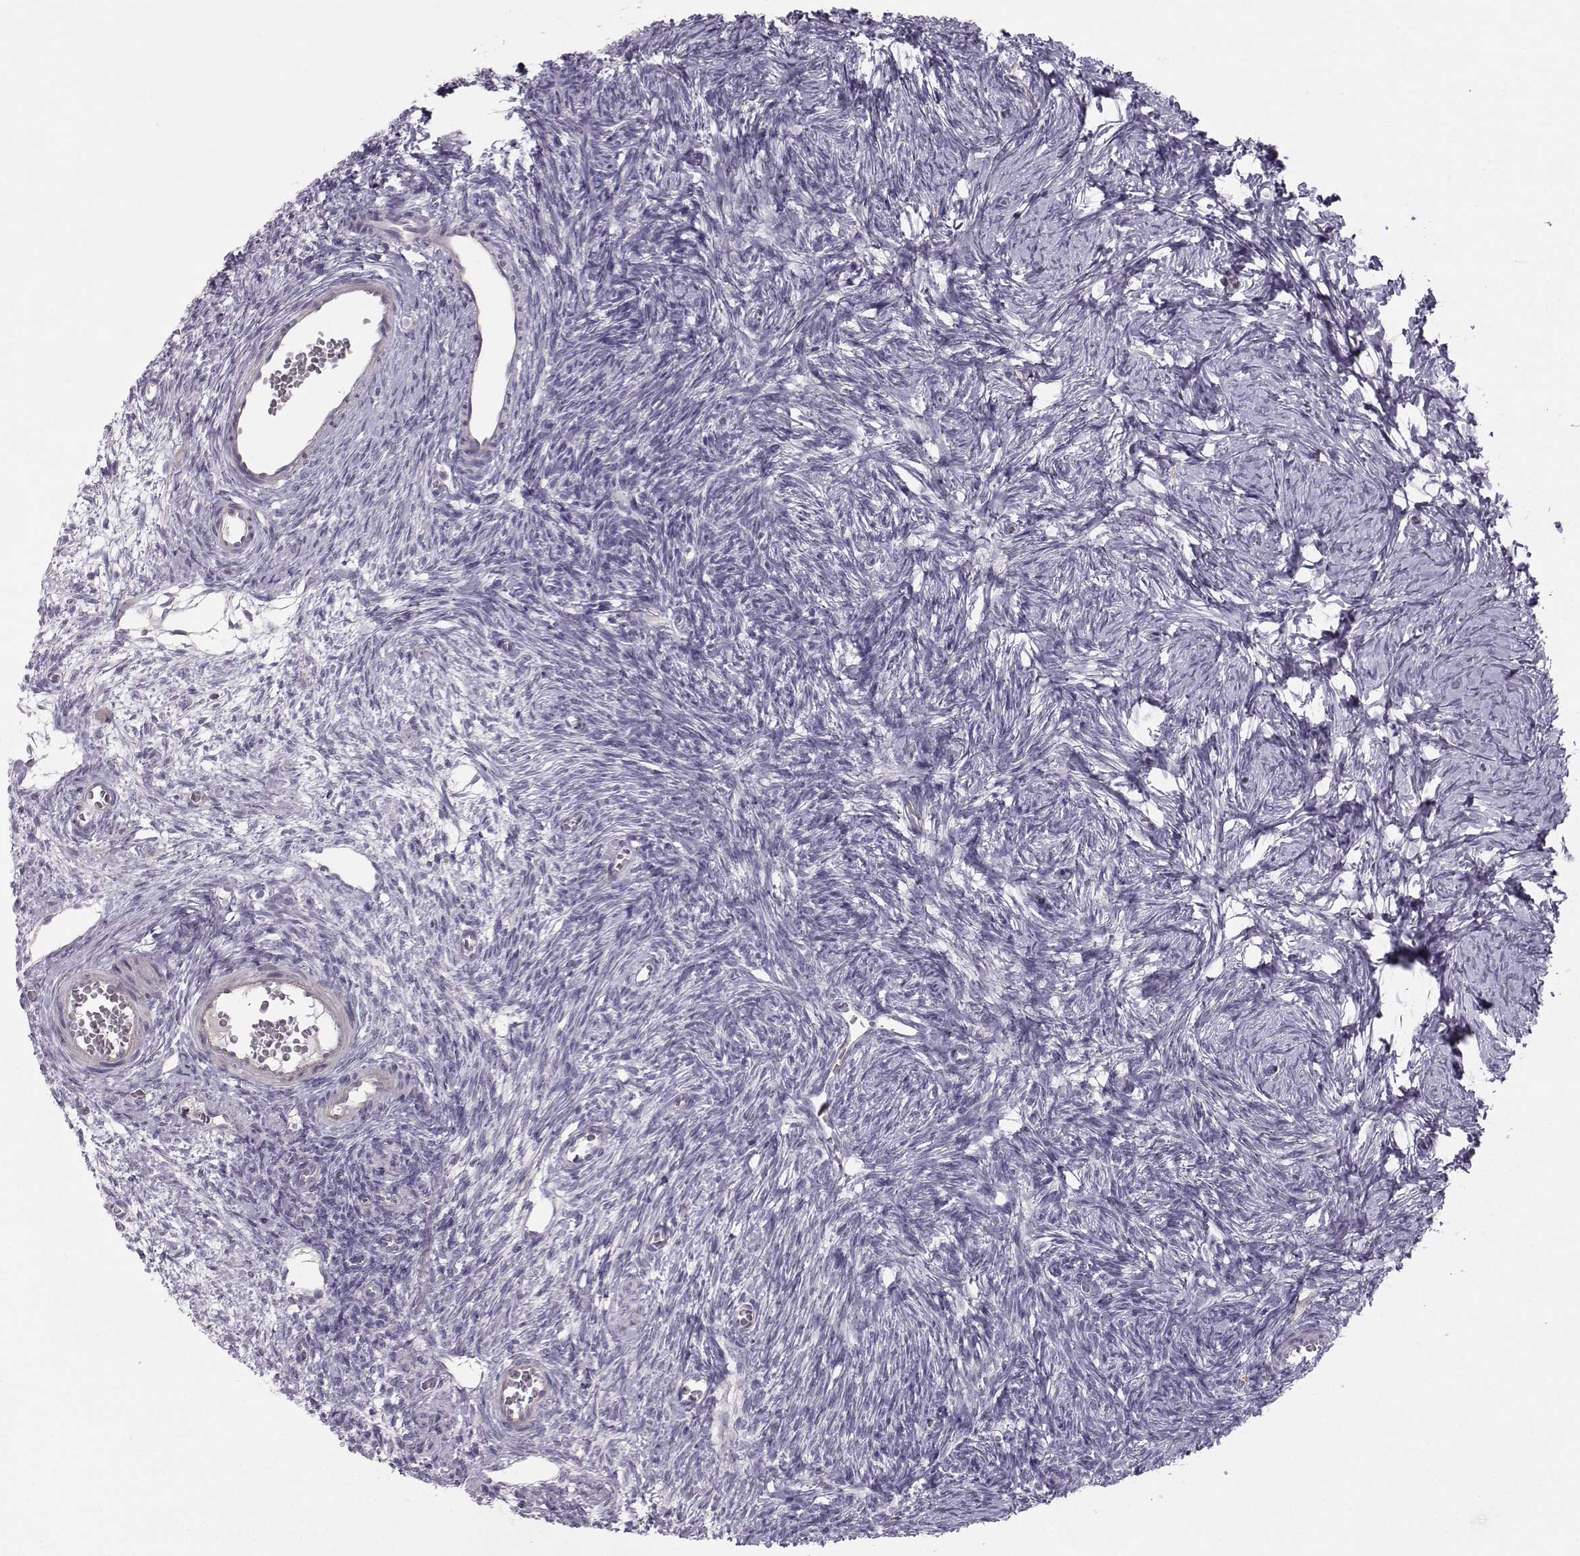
{"staining": {"intensity": "negative", "quantity": "none", "location": "none"}, "tissue": "ovary", "cell_type": "Follicle cells", "image_type": "normal", "snomed": [{"axis": "morphology", "description": "Normal tissue, NOS"}, {"axis": "topography", "description": "Ovary"}], "caption": "This photomicrograph is of unremarkable ovary stained with immunohistochemistry (IHC) to label a protein in brown with the nuclei are counter-stained blue. There is no positivity in follicle cells.", "gene": "MAST1", "patient": {"sex": "female", "age": 27}}